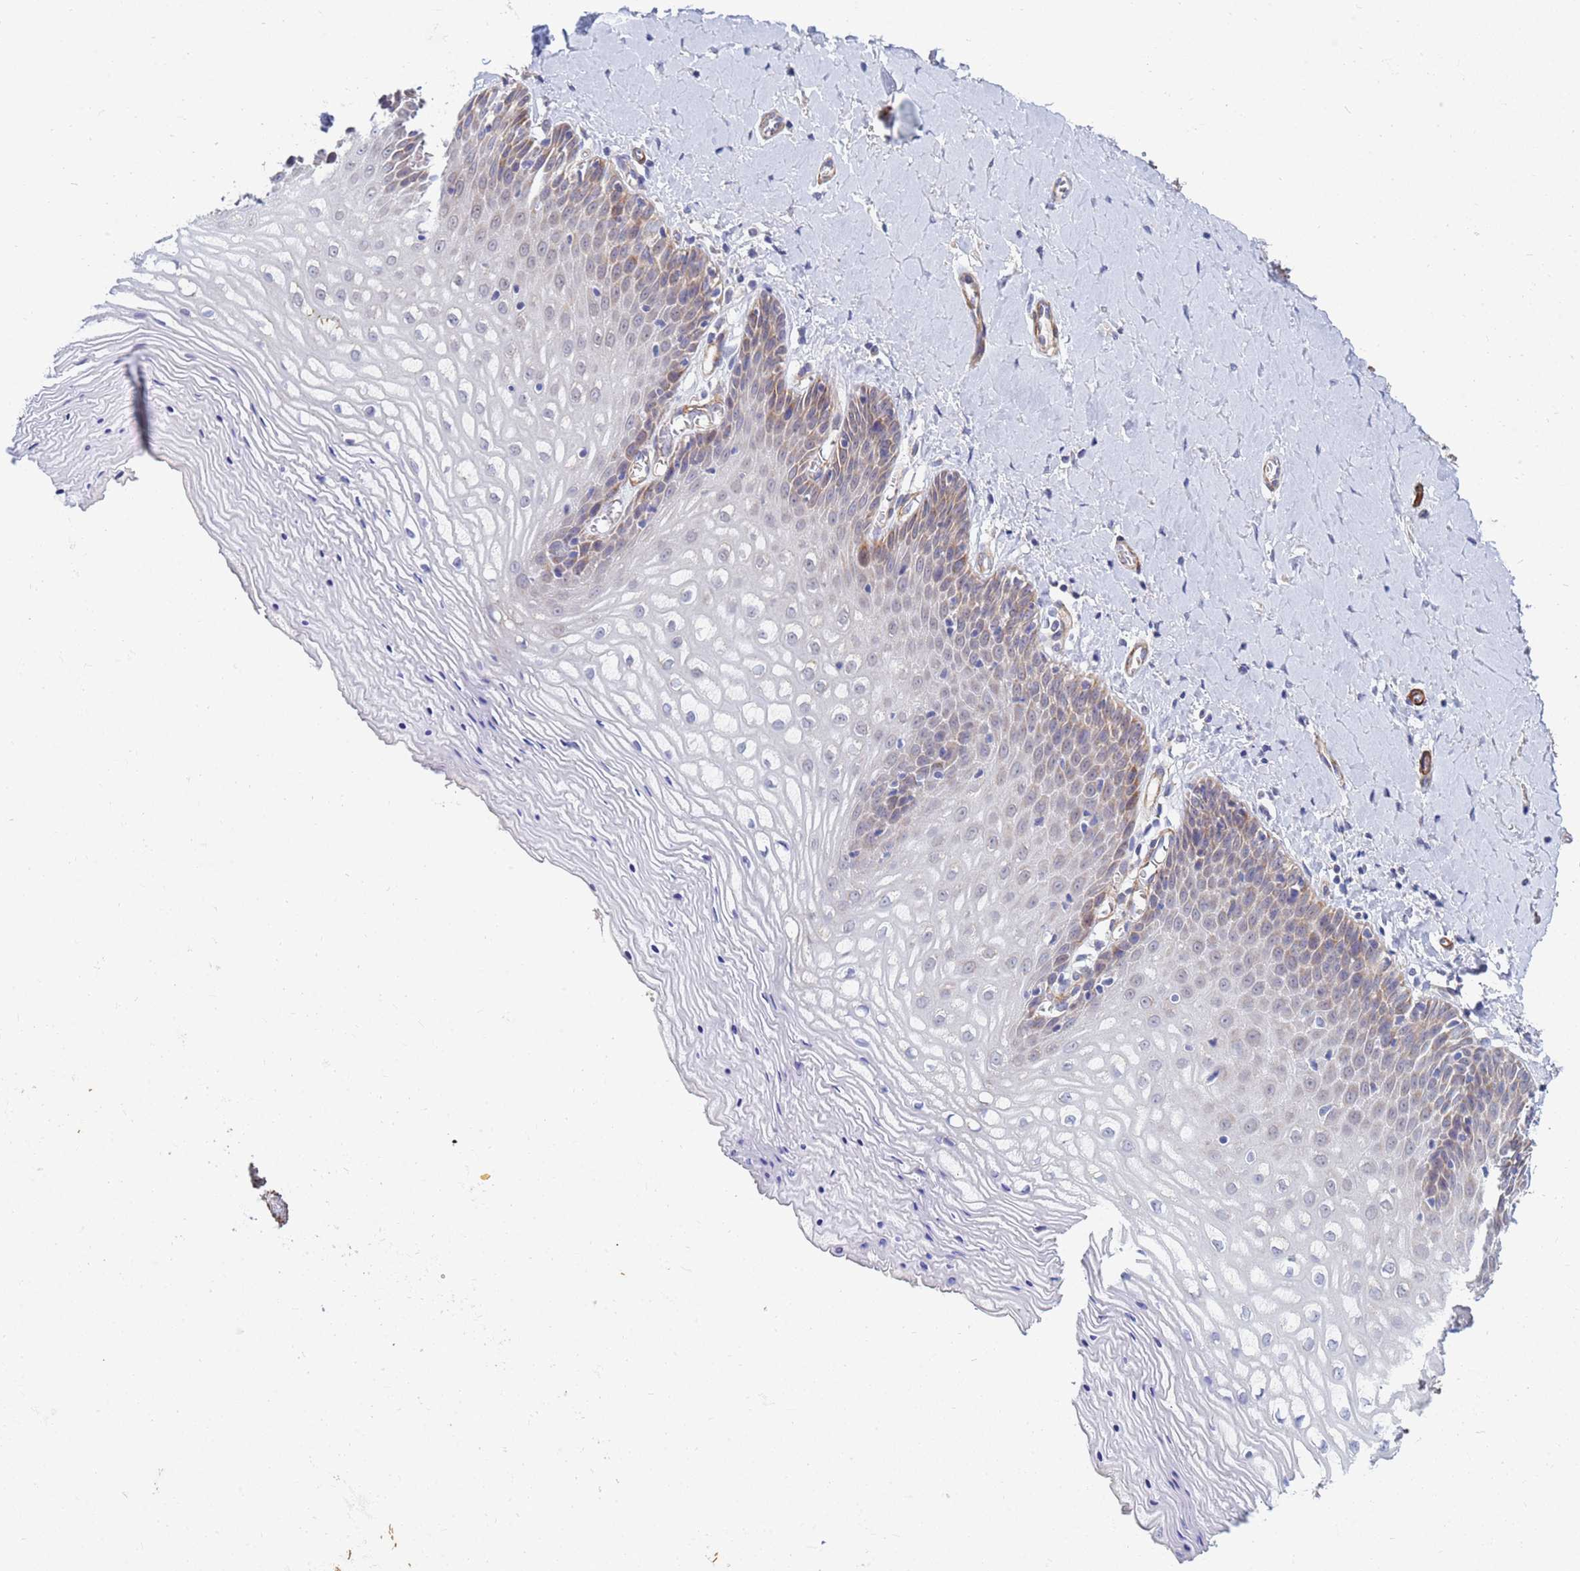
{"staining": {"intensity": "weak", "quantity": "25%-75%", "location": "cytoplasmic/membranous"}, "tissue": "vagina", "cell_type": "Squamous epithelial cells", "image_type": "normal", "snomed": [{"axis": "morphology", "description": "Normal tissue, NOS"}, {"axis": "topography", "description": "Vagina"}], "caption": "A brown stain labels weak cytoplasmic/membranous positivity of a protein in squamous epithelial cells of normal vagina.", "gene": "SDR39U1", "patient": {"sex": "female", "age": 65}}